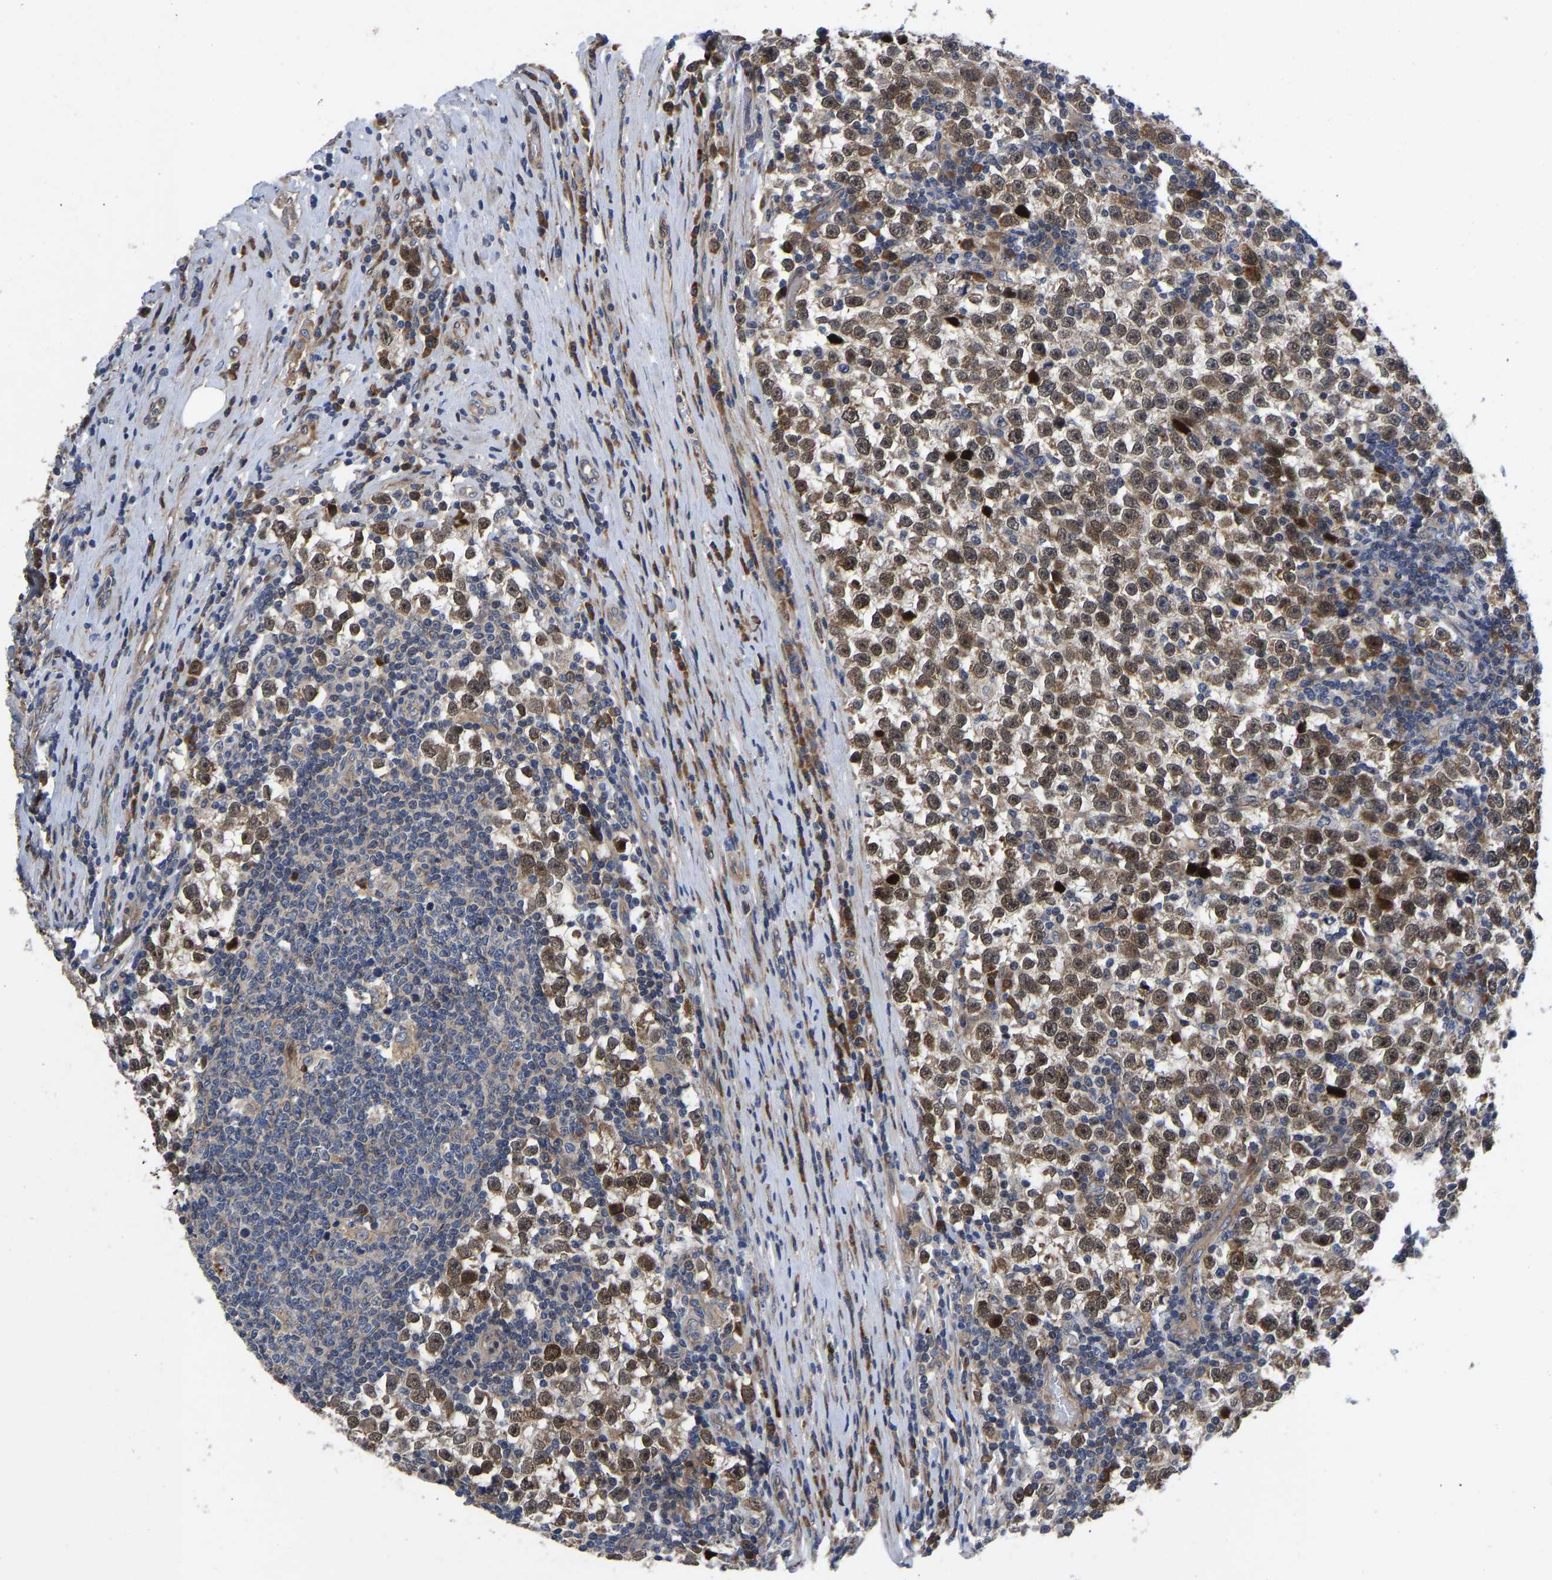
{"staining": {"intensity": "moderate", "quantity": ">75%", "location": "cytoplasmic/membranous,nuclear"}, "tissue": "testis cancer", "cell_type": "Tumor cells", "image_type": "cancer", "snomed": [{"axis": "morphology", "description": "Normal tissue, NOS"}, {"axis": "morphology", "description": "Seminoma, NOS"}, {"axis": "topography", "description": "Testis"}], "caption": "Immunohistochemical staining of testis cancer shows moderate cytoplasmic/membranous and nuclear protein staining in about >75% of tumor cells.", "gene": "TMEM38B", "patient": {"sex": "male", "age": 43}}